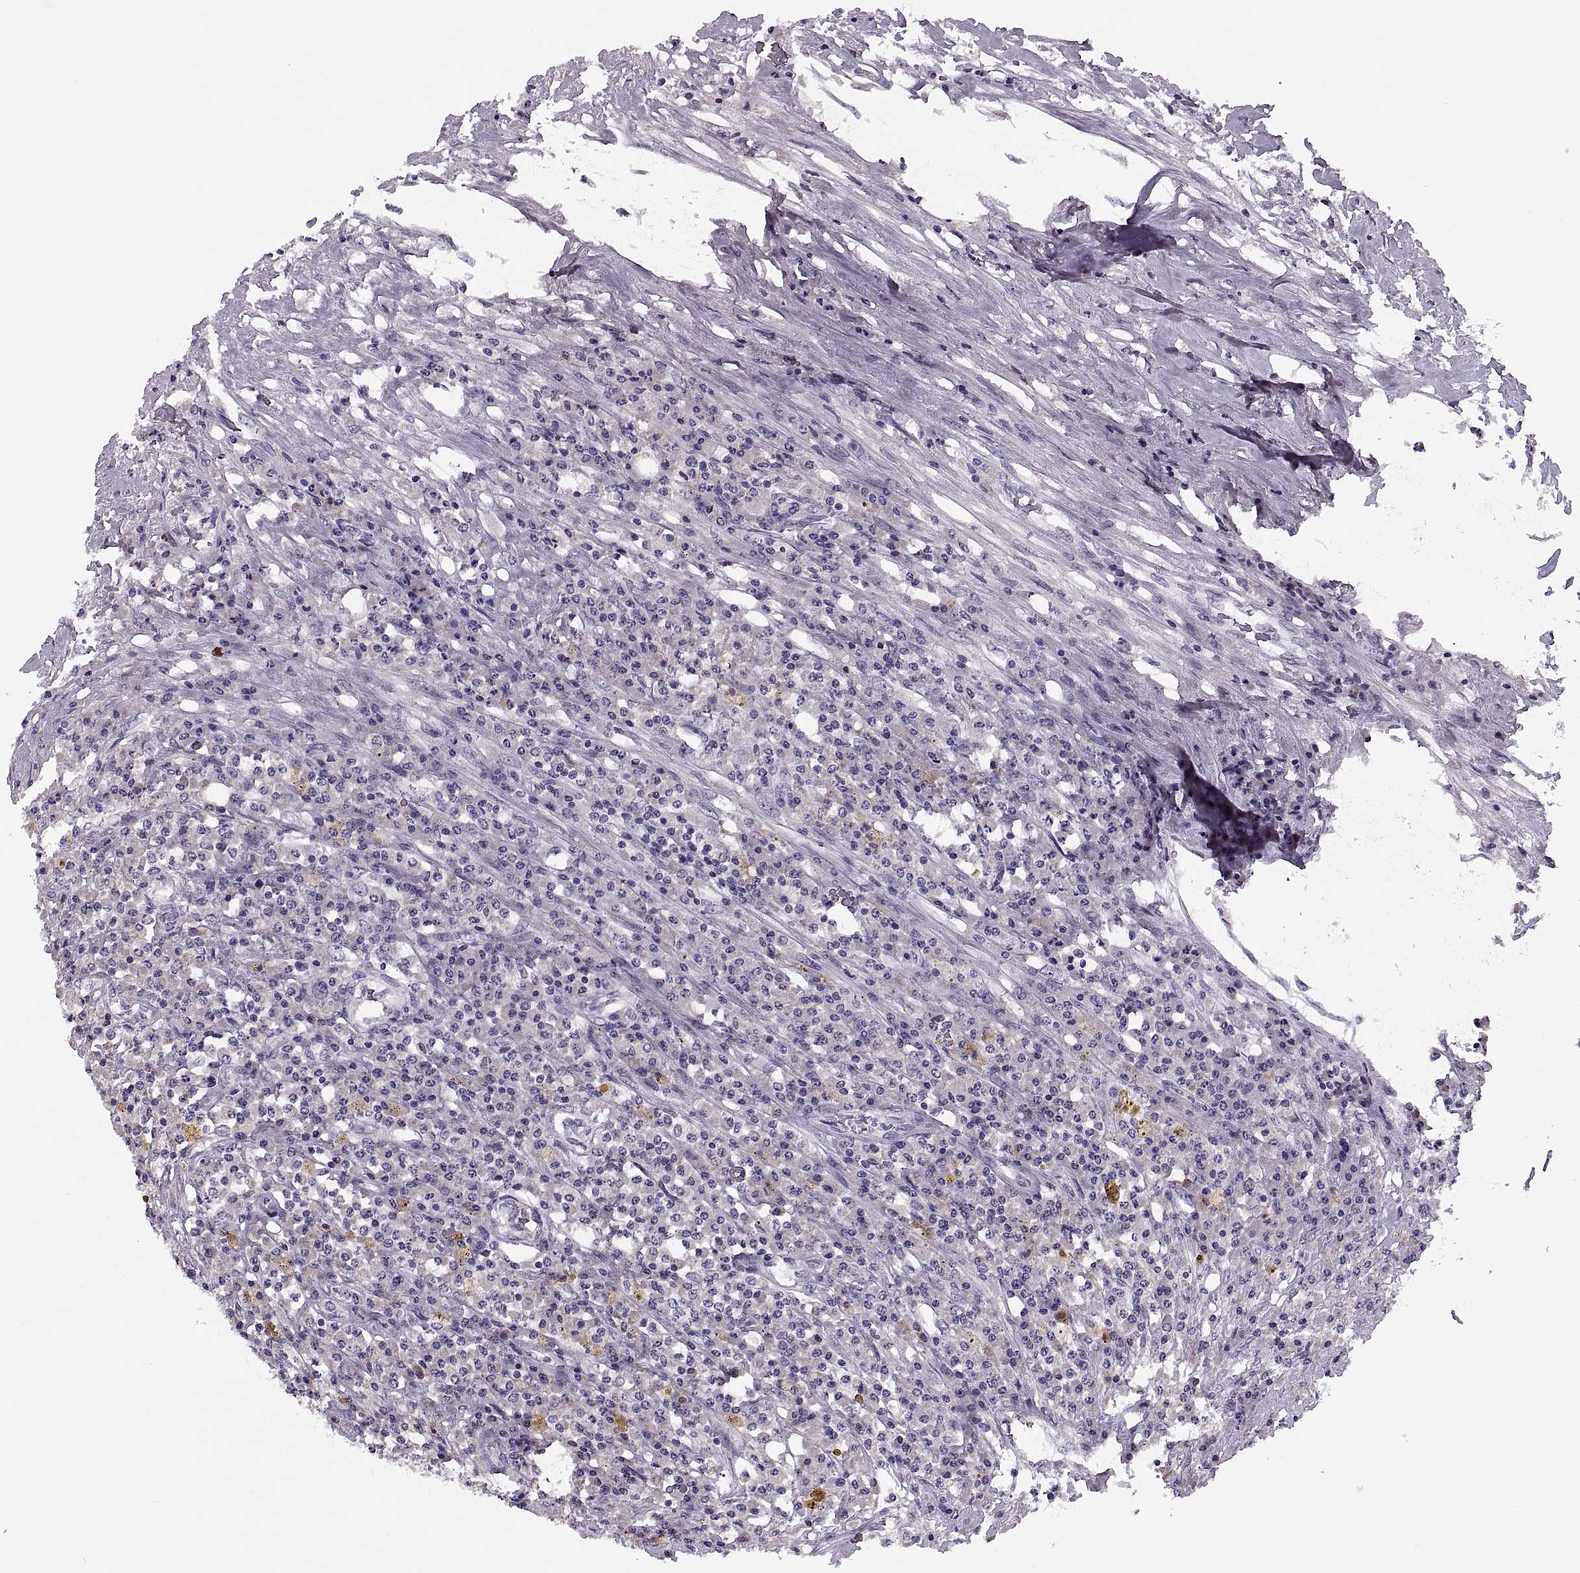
{"staining": {"intensity": "negative", "quantity": "none", "location": "none"}, "tissue": "colorectal cancer", "cell_type": "Tumor cells", "image_type": "cancer", "snomed": [{"axis": "morphology", "description": "Adenocarcinoma, NOS"}, {"axis": "topography", "description": "Rectum"}], "caption": "Tumor cells show no significant expression in adenocarcinoma (colorectal).", "gene": "PRSS54", "patient": {"sex": "male", "age": 54}}